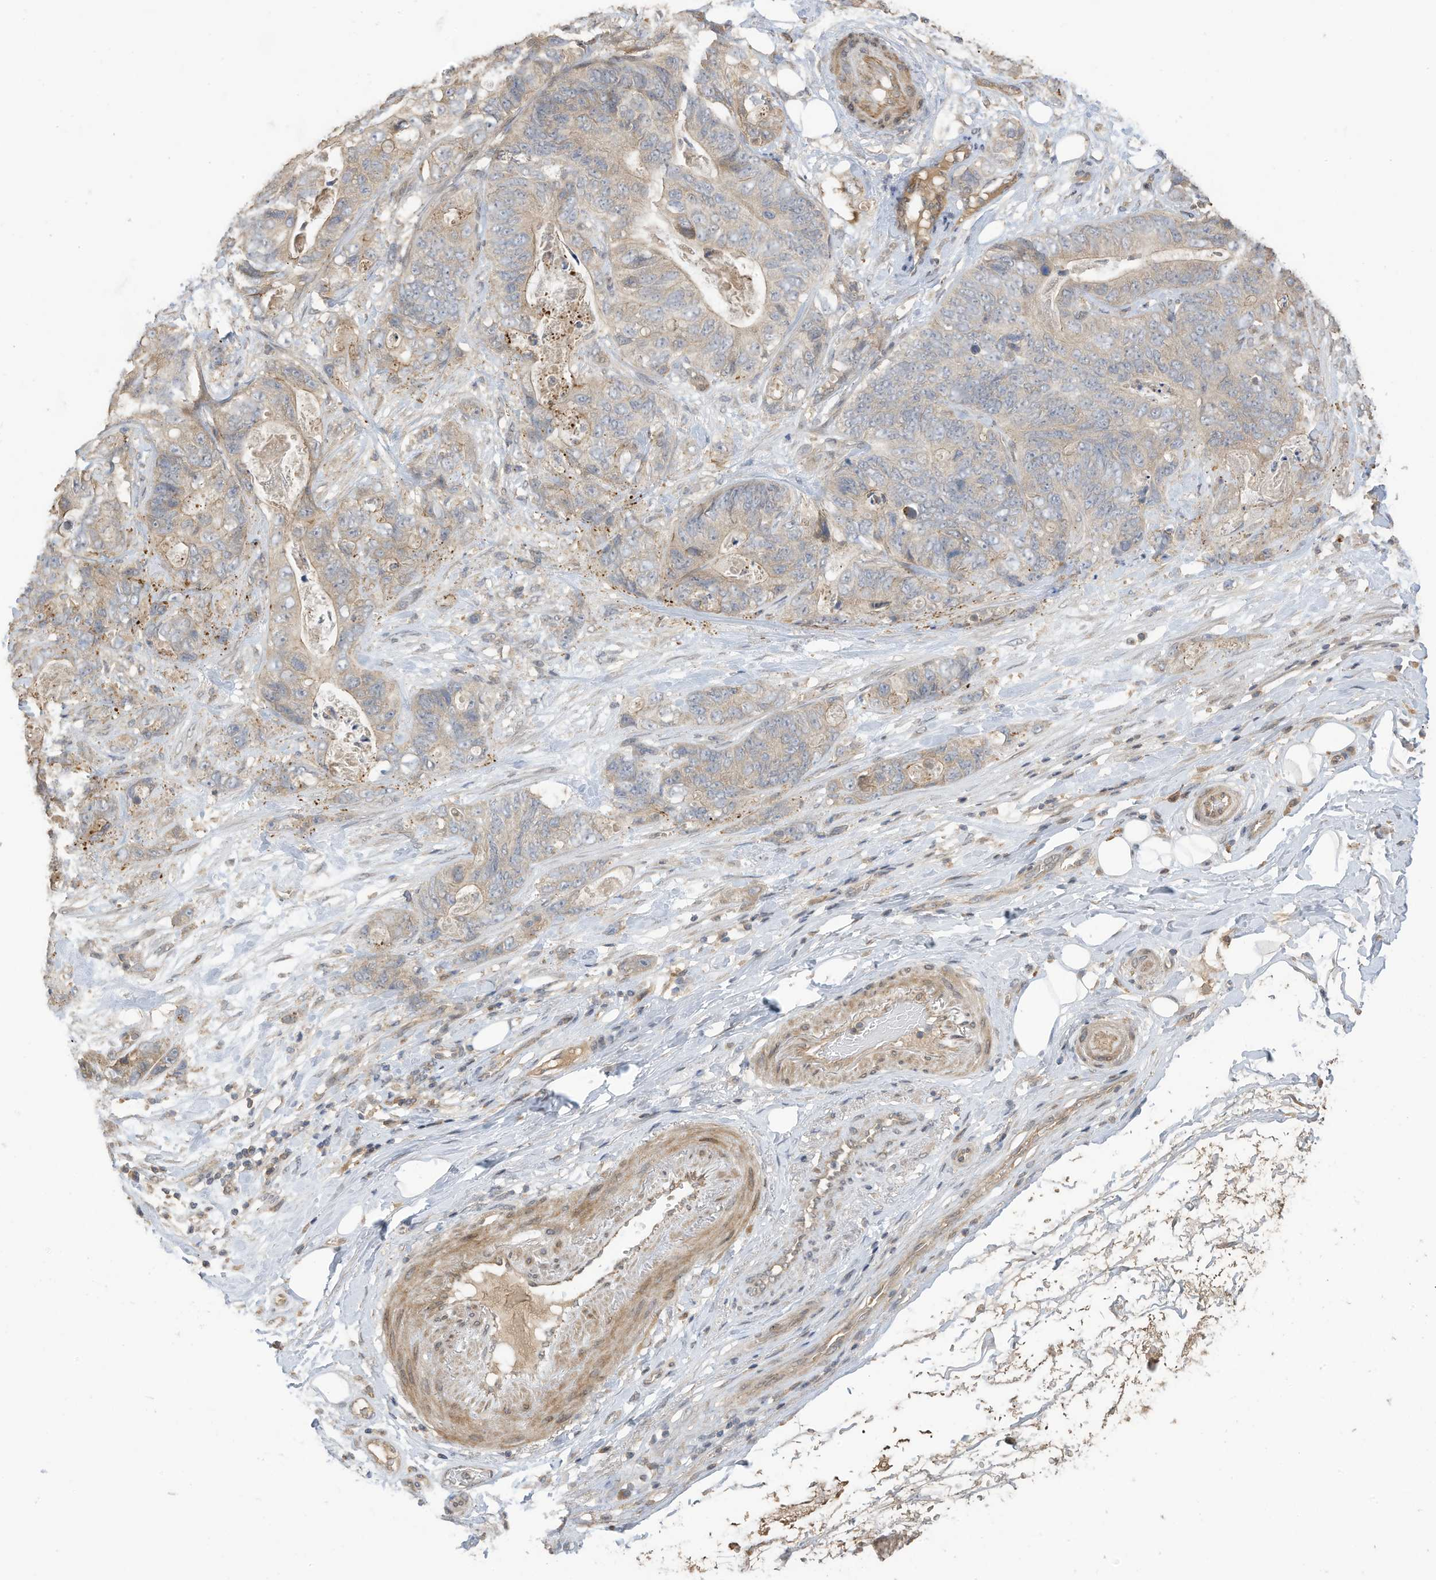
{"staining": {"intensity": "weak", "quantity": "25%-75%", "location": "cytoplasmic/membranous"}, "tissue": "stomach cancer", "cell_type": "Tumor cells", "image_type": "cancer", "snomed": [{"axis": "morphology", "description": "Normal tissue, NOS"}, {"axis": "morphology", "description": "Adenocarcinoma, NOS"}, {"axis": "topography", "description": "Stomach"}], "caption": "Approximately 25%-75% of tumor cells in human stomach cancer show weak cytoplasmic/membranous protein staining as visualized by brown immunohistochemical staining.", "gene": "REC8", "patient": {"sex": "female", "age": 89}}